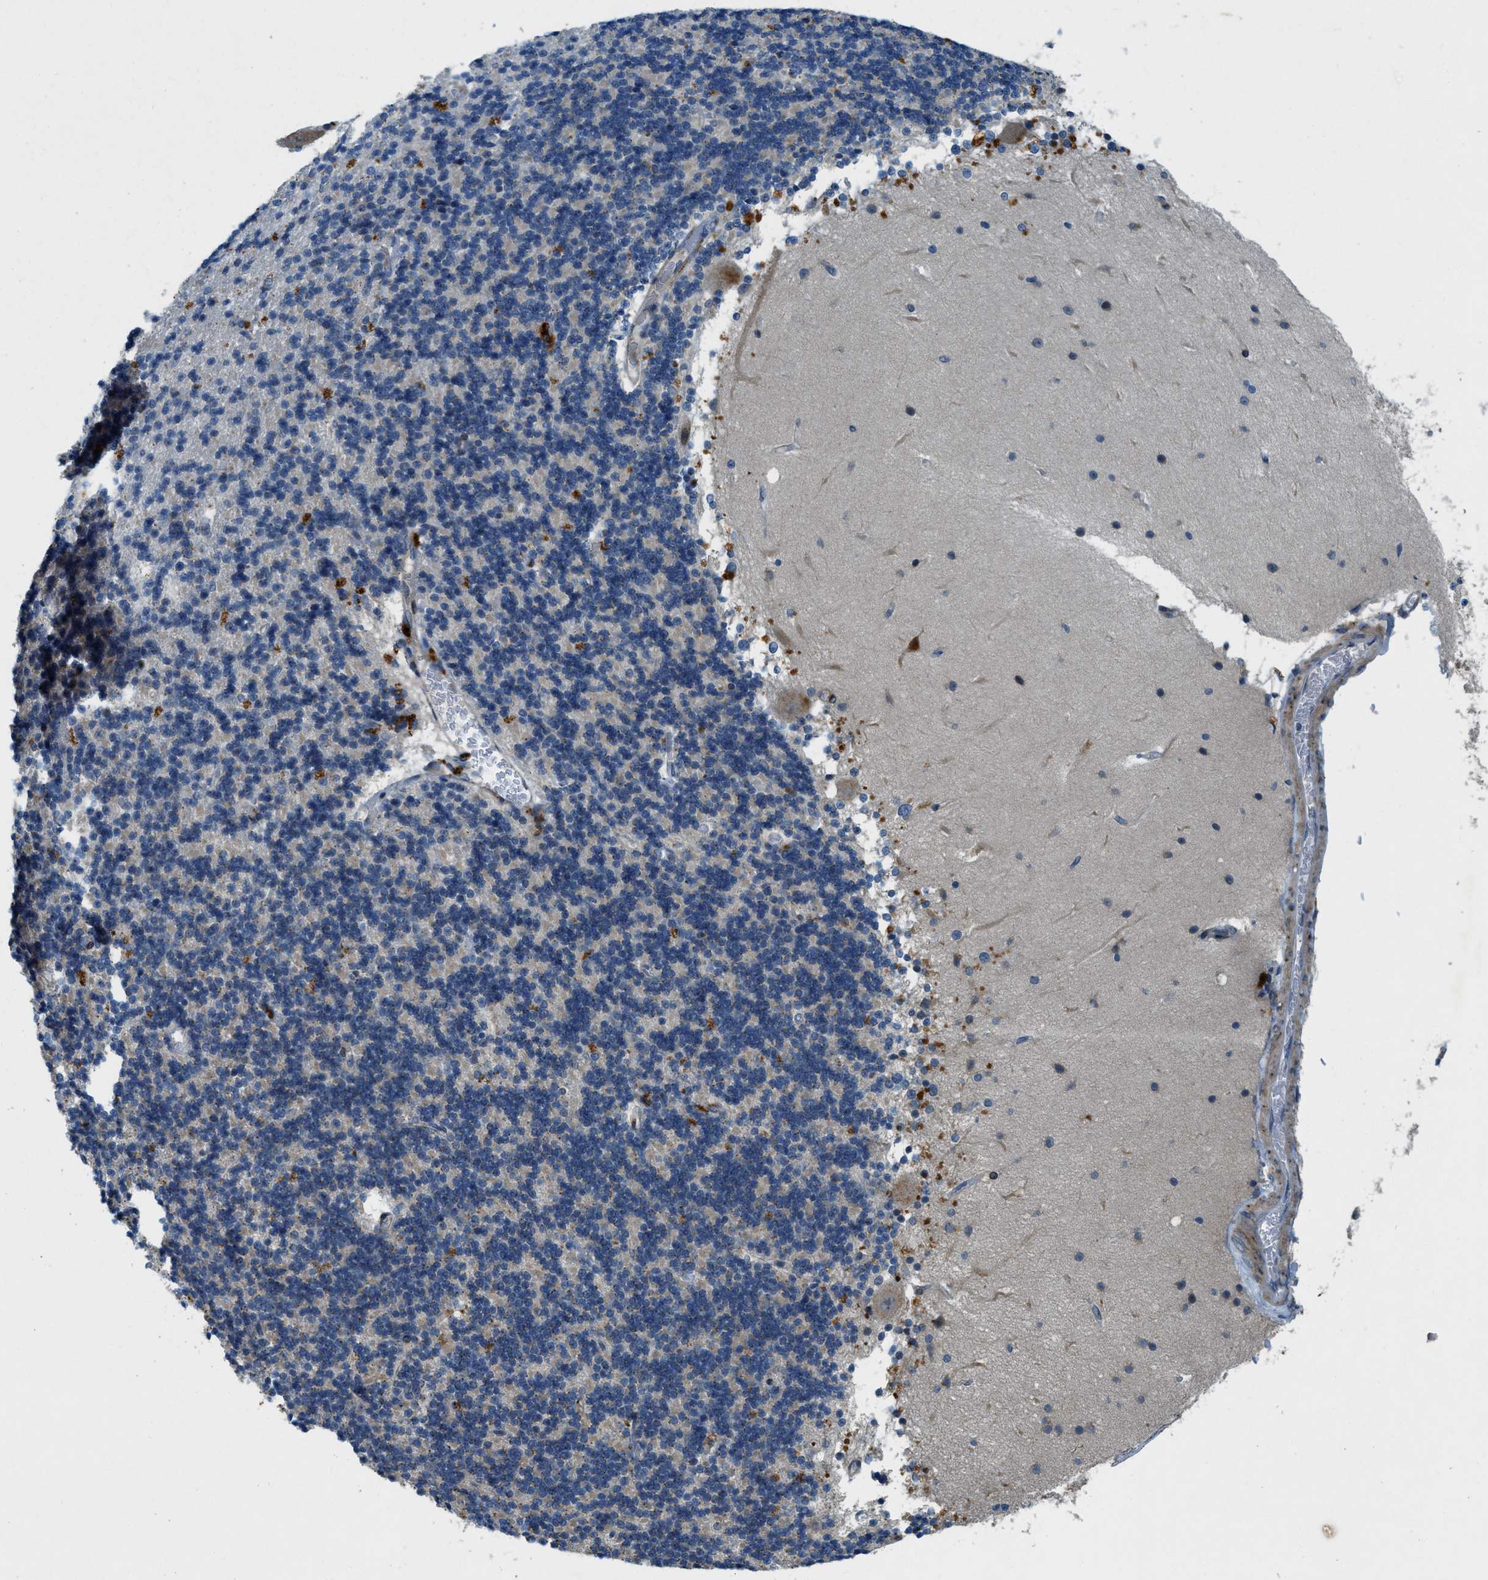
{"staining": {"intensity": "weak", "quantity": "<25%", "location": "cytoplasmic/membranous"}, "tissue": "cerebellum", "cell_type": "Cells in granular layer", "image_type": "normal", "snomed": [{"axis": "morphology", "description": "Normal tissue, NOS"}, {"axis": "topography", "description": "Cerebellum"}], "caption": "DAB immunohistochemical staining of unremarkable human cerebellum reveals no significant staining in cells in granular layer. (Stains: DAB (3,3'-diaminobenzidine) immunohistochemistry with hematoxylin counter stain, Microscopy: brightfield microscopy at high magnification).", "gene": "SNX14", "patient": {"sex": "female", "age": 54}}